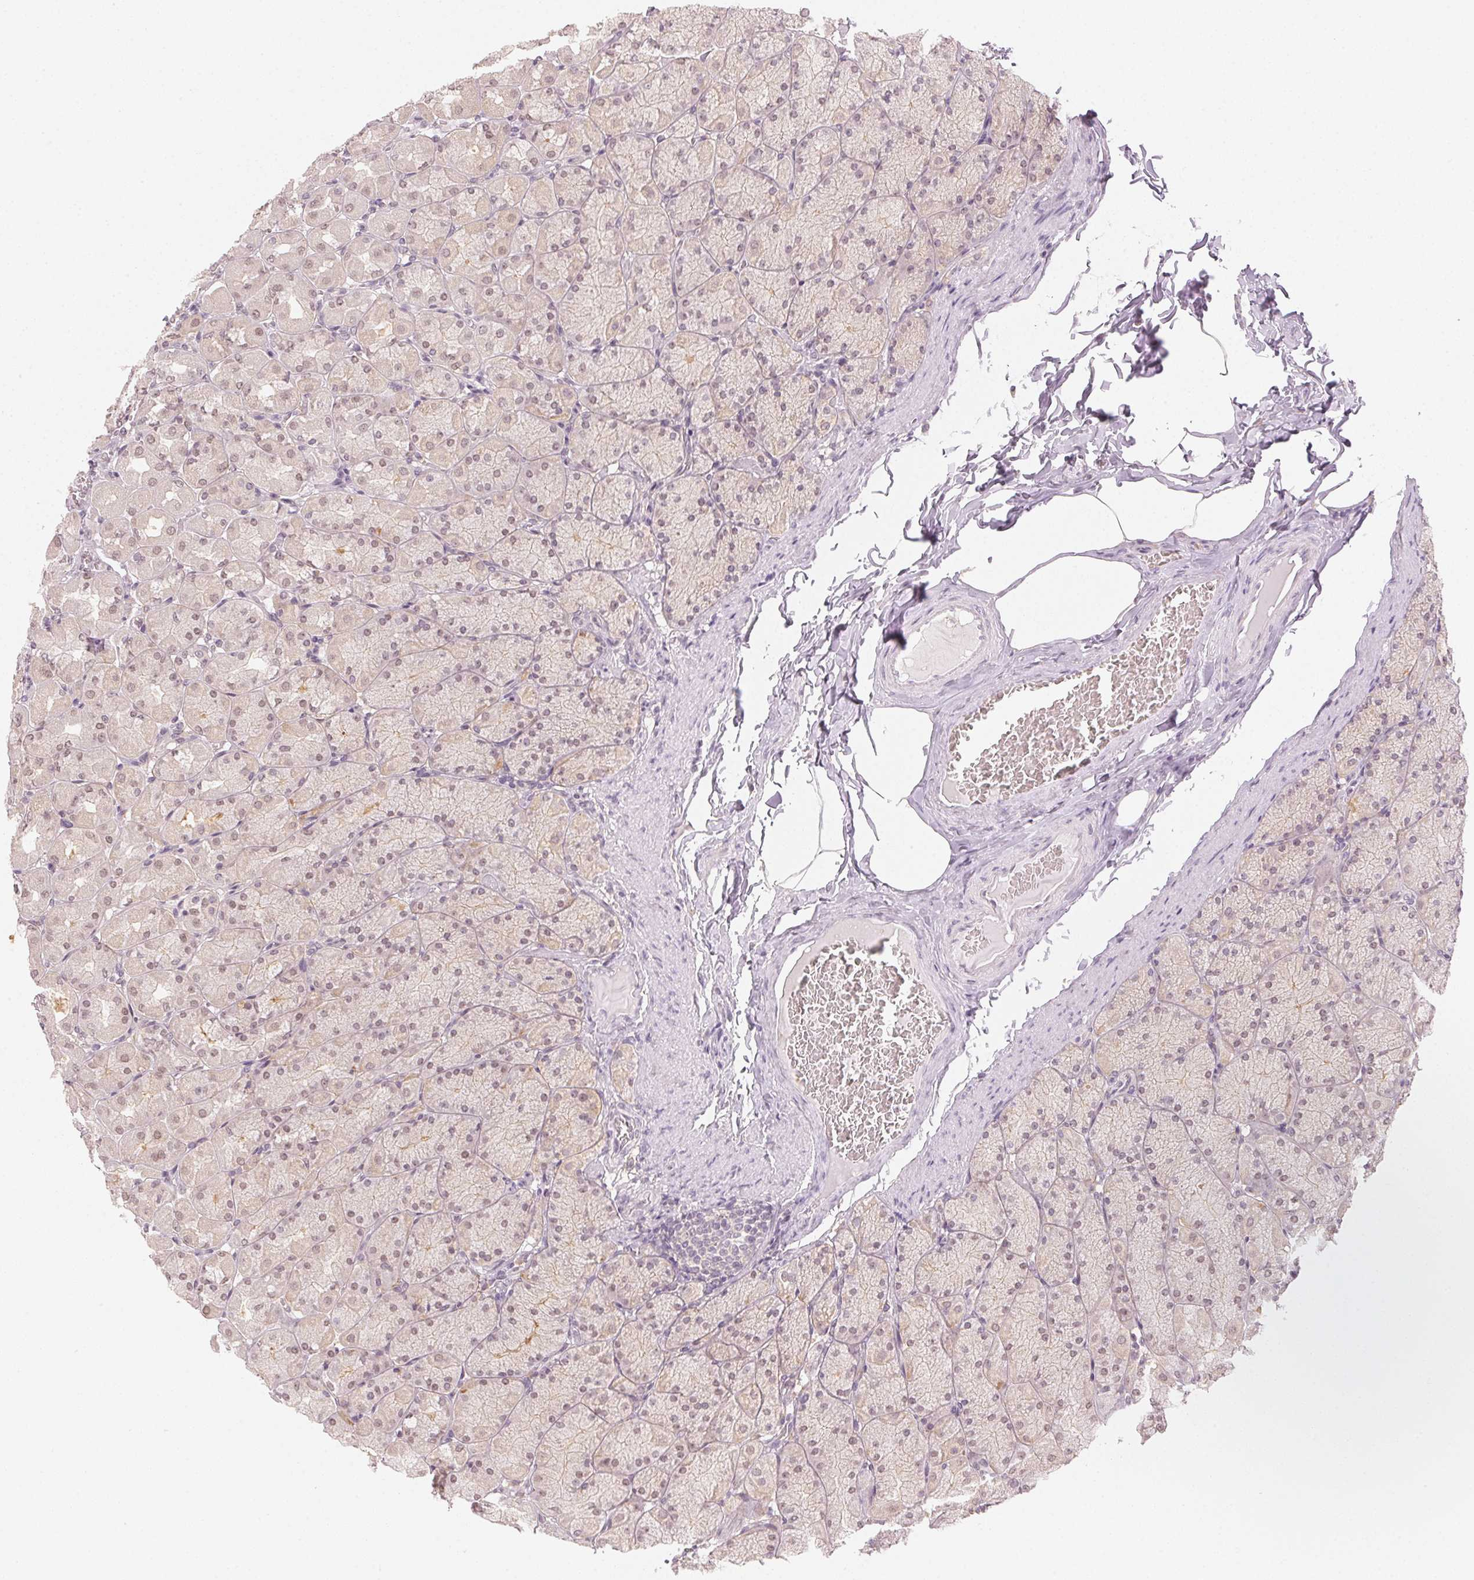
{"staining": {"intensity": "weak", "quantity": "25%-75%", "location": "cytoplasmic/membranous,nuclear"}, "tissue": "stomach", "cell_type": "Glandular cells", "image_type": "normal", "snomed": [{"axis": "morphology", "description": "Normal tissue, NOS"}, {"axis": "topography", "description": "Stomach, upper"}], "caption": "Immunohistochemistry (IHC) staining of benign stomach, which shows low levels of weak cytoplasmic/membranous,nuclear staining in about 25%-75% of glandular cells indicating weak cytoplasmic/membranous,nuclear protein staining. The staining was performed using DAB (3,3'-diaminobenzidine) (brown) for protein detection and nuclei were counterstained in hematoxylin (blue).", "gene": "KPRP", "patient": {"sex": "female", "age": 56}}